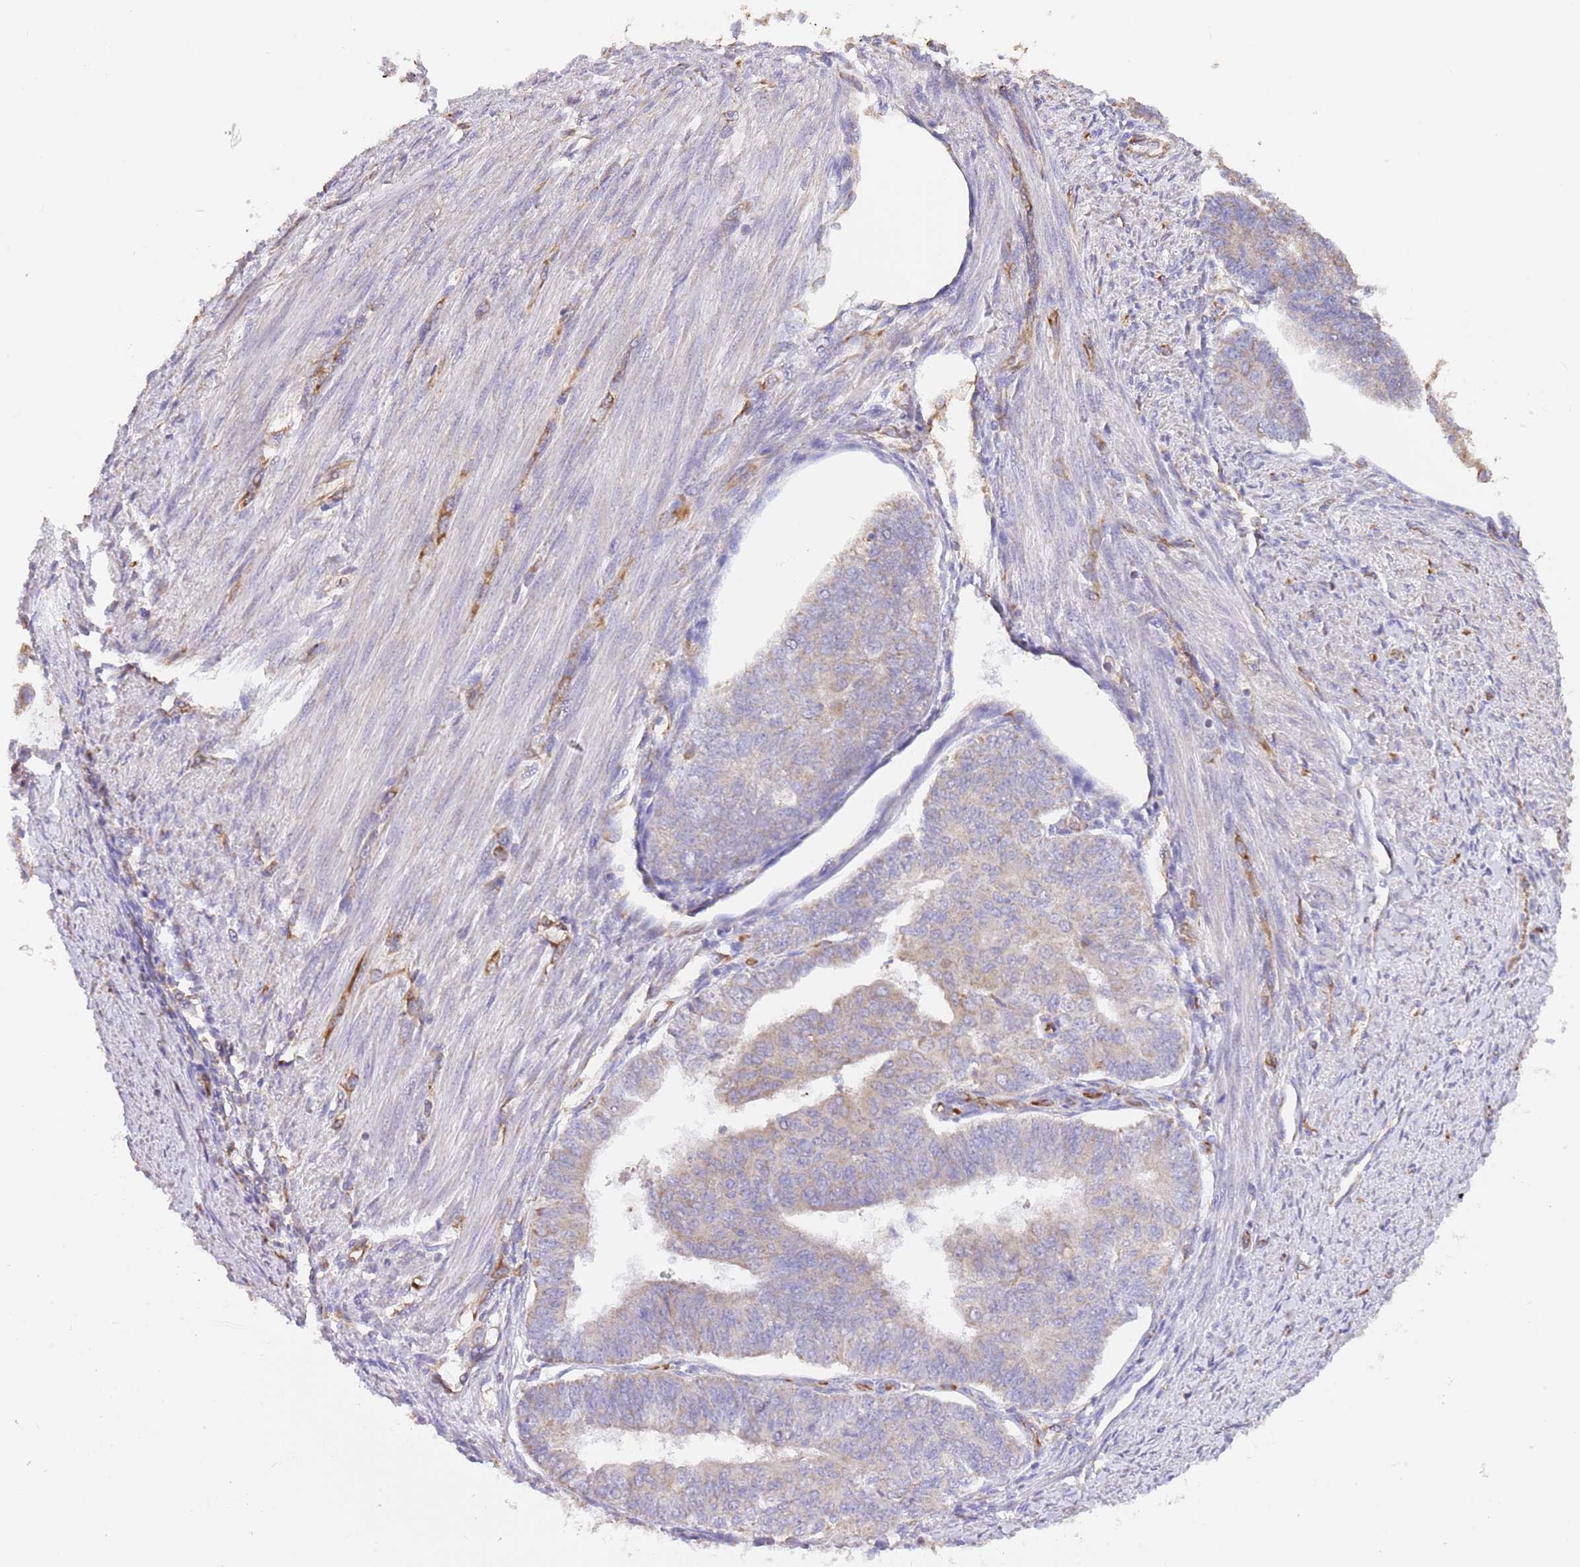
{"staining": {"intensity": "weak", "quantity": "25%-75%", "location": "cytoplasmic/membranous"}, "tissue": "endometrial cancer", "cell_type": "Tumor cells", "image_type": "cancer", "snomed": [{"axis": "morphology", "description": "Adenocarcinoma, NOS"}, {"axis": "topography", "description": "Endometrium"}], "caption": "Endometrial cancer stained for a protein (brown) shows weak cytoplasmic/membranous positive staining in about 25%-75% of tumor cells.", "gene": "DOCK9", "patient": {"sex": "female", "age": 32}}